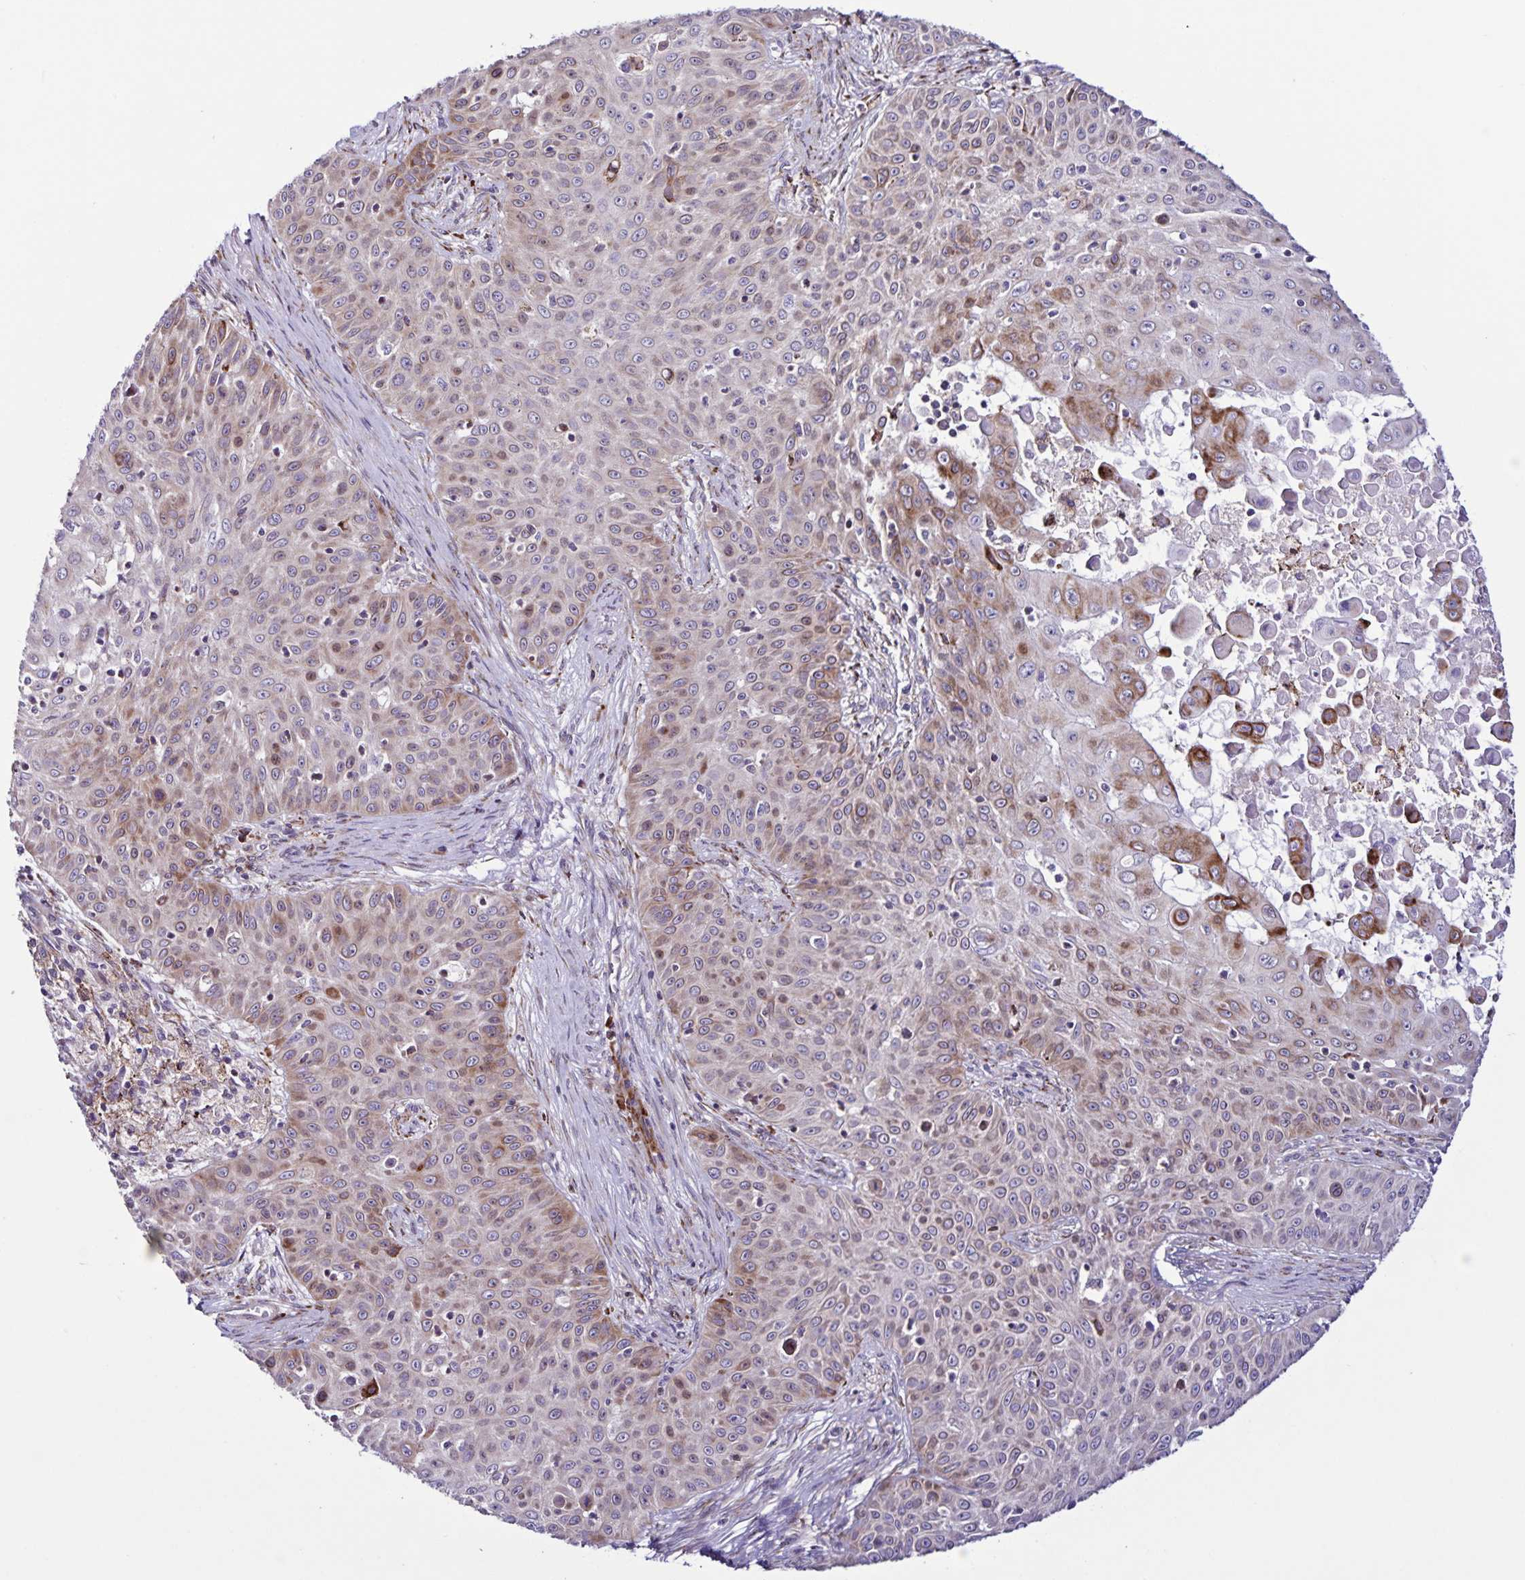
{"staining": {"intensity": "weak", "quantity": "25%-75%", "location": "cytoplasmic/membranous"}, "tissue": "skin cancer", "cell_type": "Tumor cells", "image_type": "cancer", "snomed": [{"axis": "morphology", "description": "Squamous cell carcinoma, NOS"}, {"axis": "topography", "description": "Skin"}], "caption": "DAB (3,3'-diaminobenzidine) immunohistochemical staining of human skin cancer (squamous cell carcinoma) shows weak cytoplasmic/membranous protein positivity in approximately 25%-75% of tumor cells.", "gene": "OSBPL5", "patient": {"sex": "male", "age": 82}}